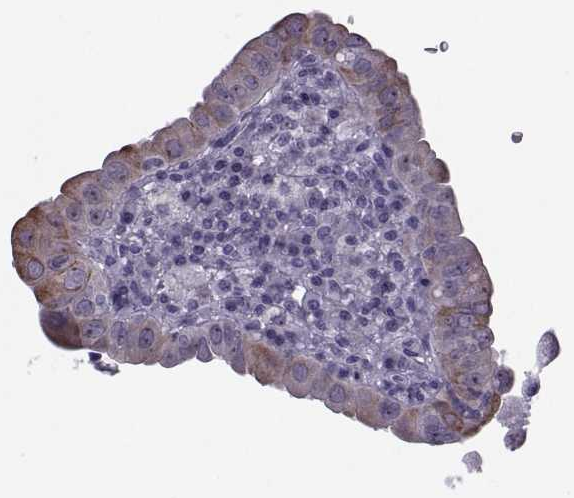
{"staining": {"intensity": "moderate", "quantity": "<25%", "location": "cytoplasmic/membranous"}, "tissue": "thyroid cancer", "cell_type": "Tumor cells", "image_type": "cancer", "snomed": [{"axis": "morphology", "description": "Papillary adenocarcinoma, NOS"}, {"axis": "topography", "description": "Thyroid gland"}], "caption": "Thyroid papillary adenocarcinoma stained with a protein marker shows moderate staining in tumor cells.", "gene": "ASIC2", "patient": {"sex": "female", "age": 37}}